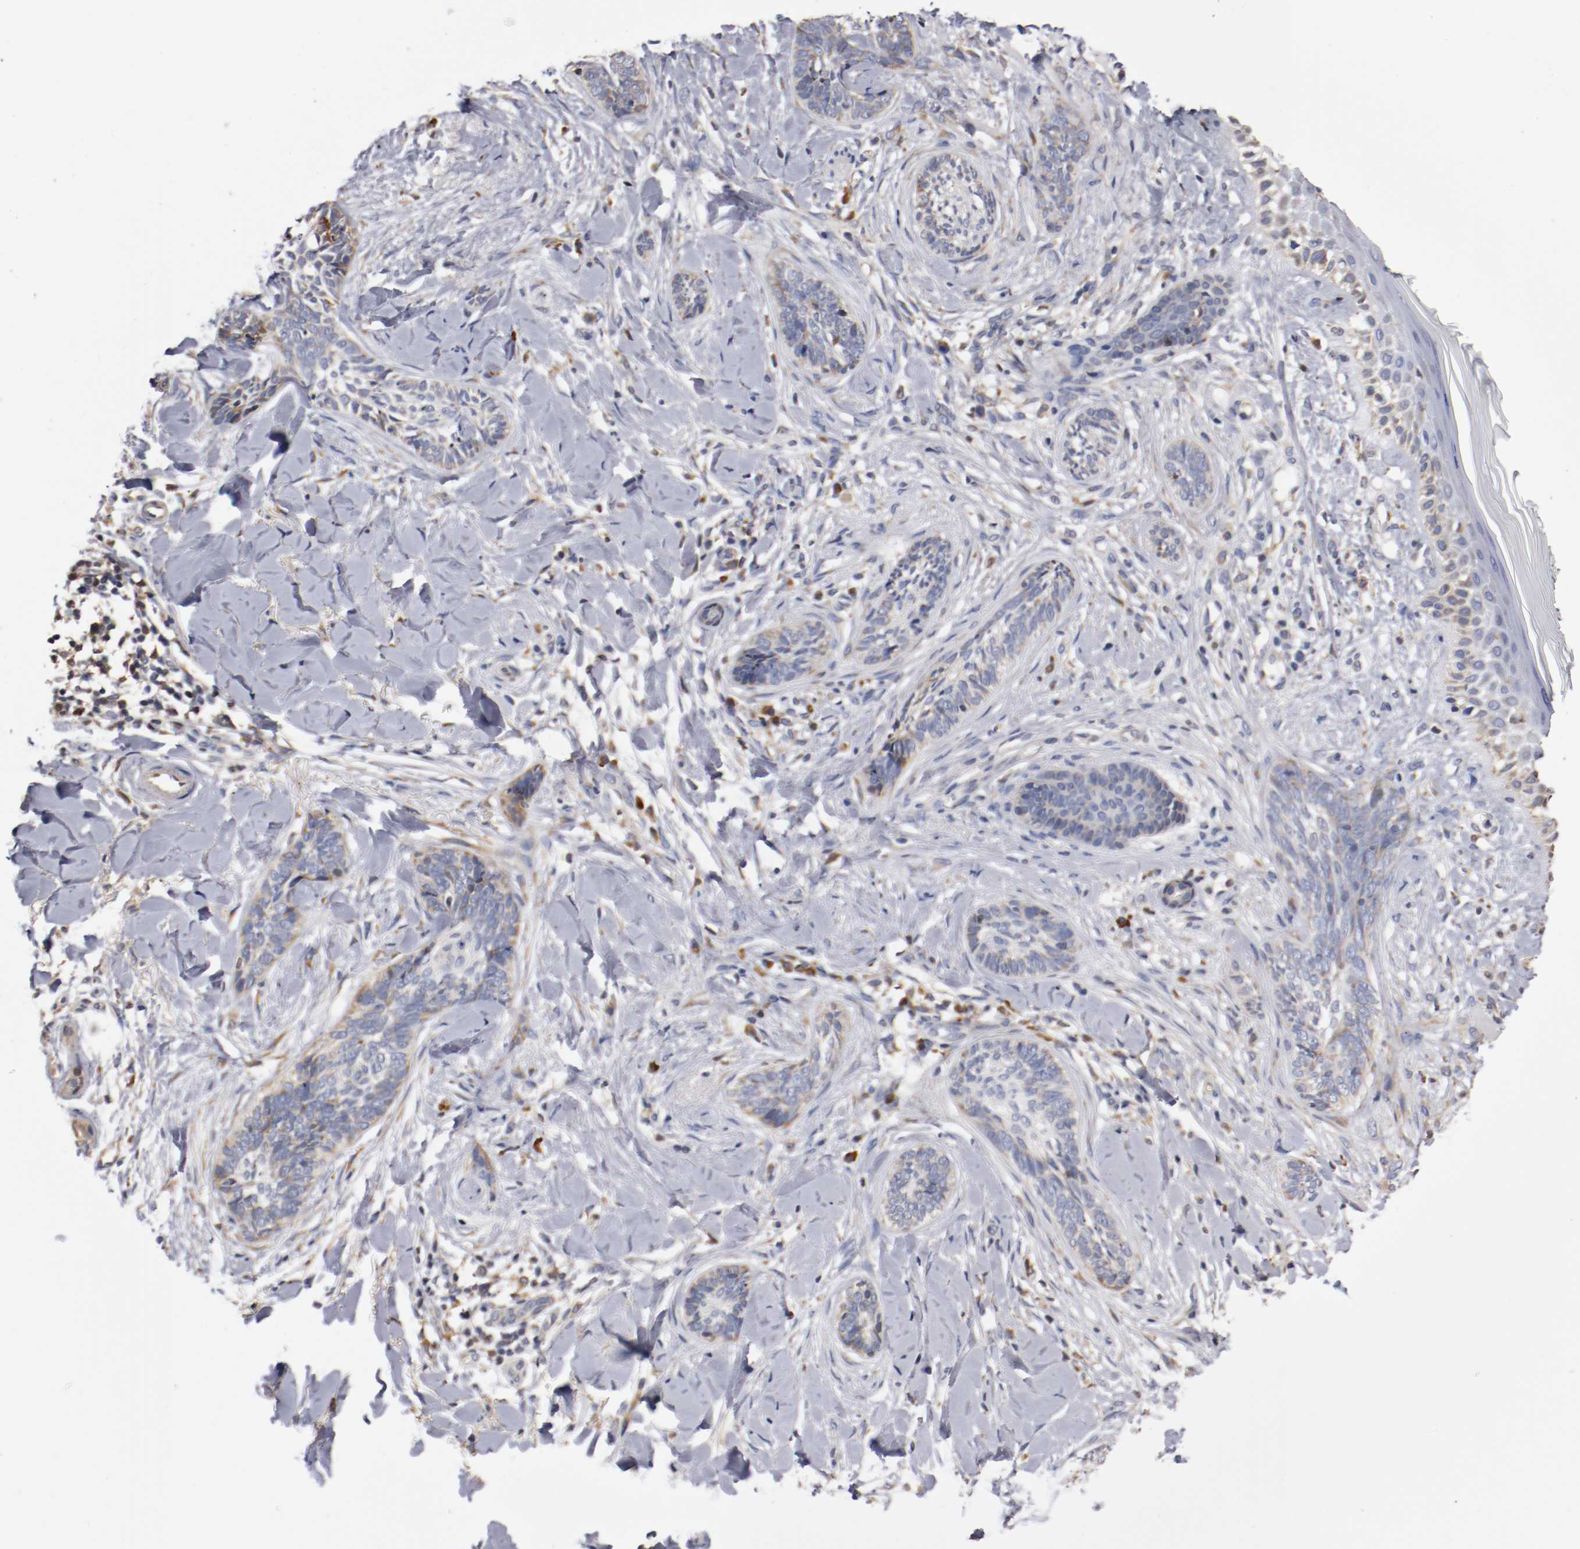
{"staining": {"intensity": "weak", "quantity": "<25%", "location": "cytoplasmic/membranous"}, "tissue": "skin cancer", "cell_type": "Tumor cells", "image_type": "cancer", "snomed": [{"axis": "morphology", "description": "Basal cell carcinoma"}, {"axis": "topography", "description": "Skin"}], "caption": "This photomicrograph is of skin cancer (basal cell carcinoma) stained with immunohistochemistry to label a protein in brown with the nuclei are counter-stained blue. There is no expression in tumor cells. Brightfield microscopy of immunohistochemistry stained with DAB (brown) and hematoxylin (blue), captured at high magnification.", "gene": "TNFSF13", "patient": {"sex": "female", "age": 58}}